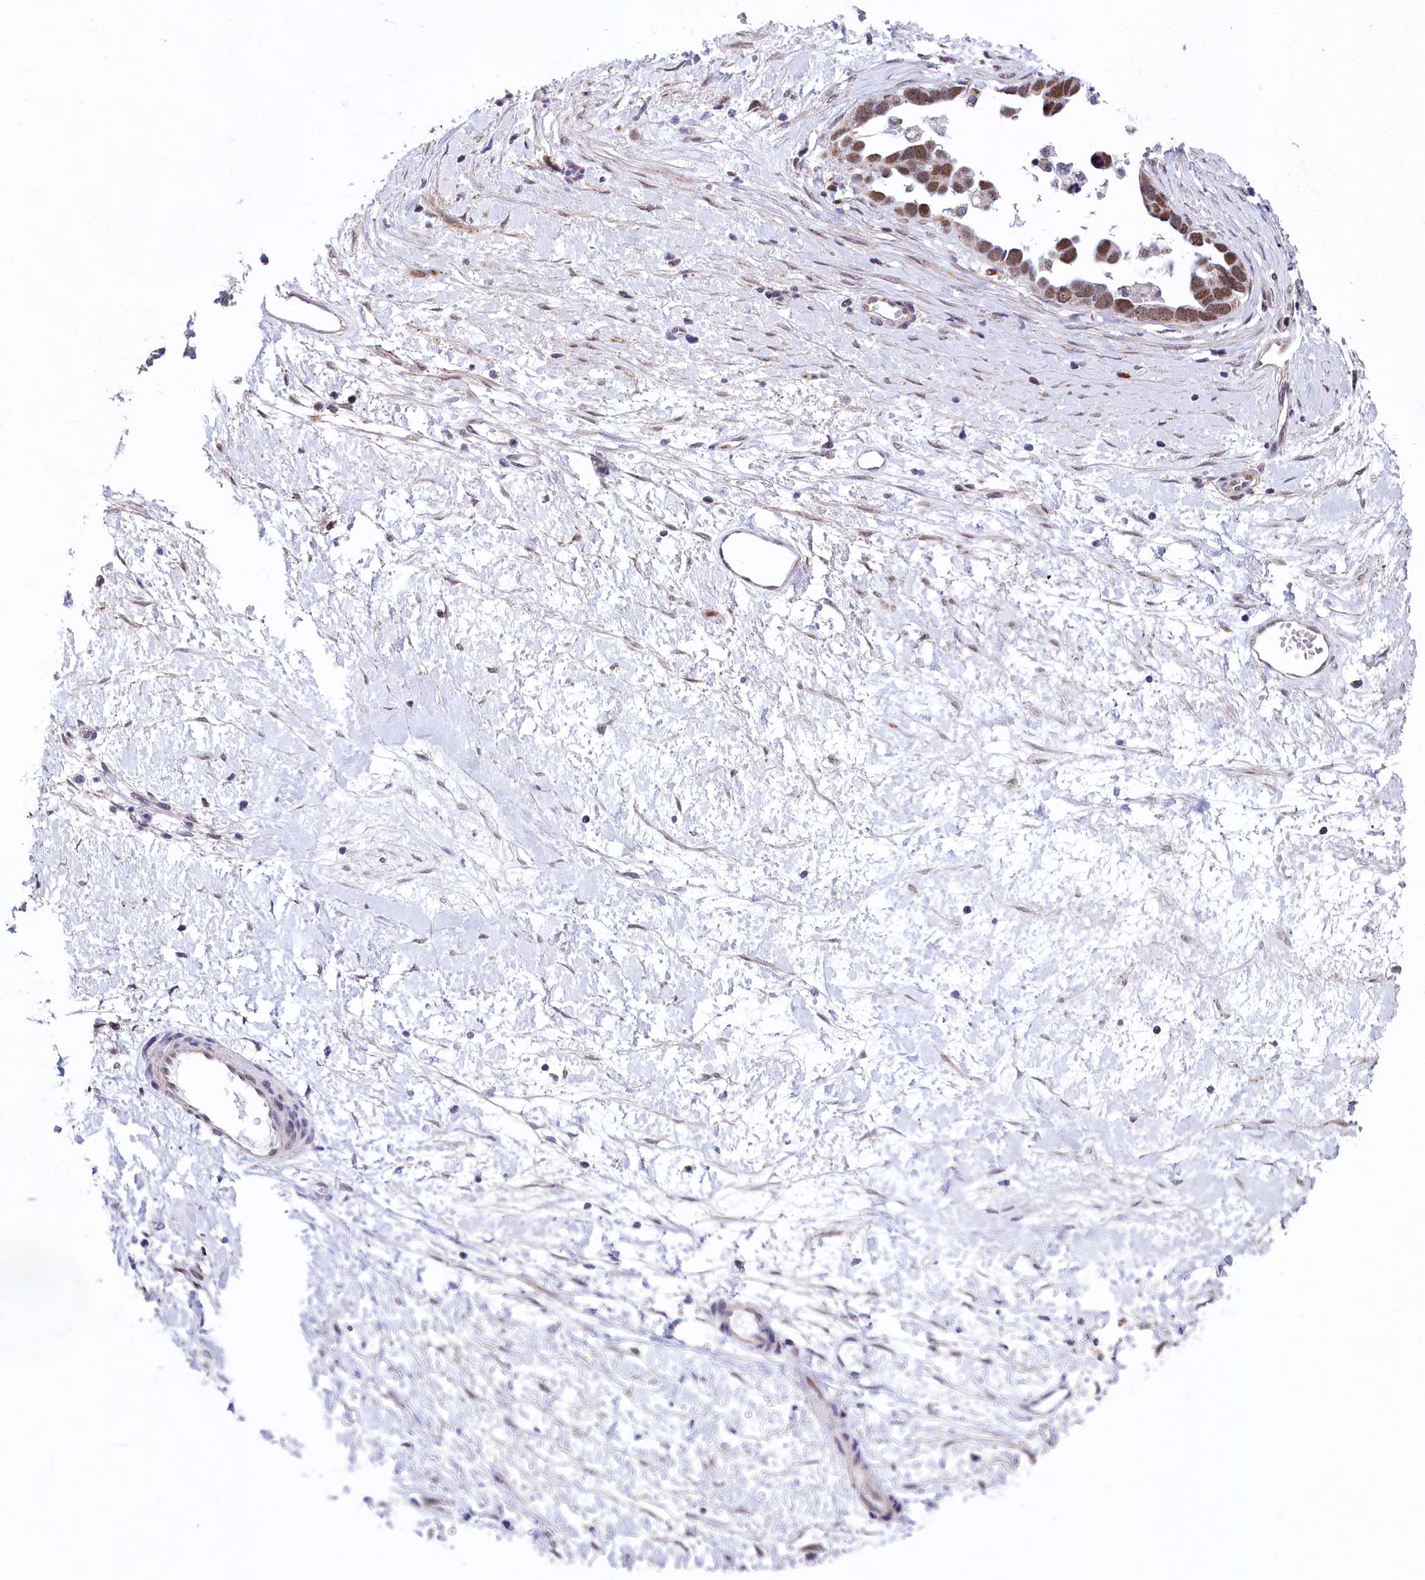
{"staining": {"intensity": "moderate", "quantity": ">75%", "location": "nuclear"}, "tissue": "ovarian cancer", "cell_type": "Tumor cells", "image_type": "cancer", "snomed": [{"axis": "morphology", "description": "Cystadenocarcinoma, serous, NOS"}, {"axis": "topography", "description": "Ovary"}], "caption": "High-magnification brightfield microscopy of ovarian cancer stained with DAB (brown) and counterstained with hematoxylin (blue). tumor cells exhibit moderate nuclear expression is identified in about>75% of cells. The staining was performed using DAB, with brown indicating positive protein expression. Nuclei are stained blue with hematoxylin.", "gene": "MORN3", "patient": {"sex": "female", "age": 54}}